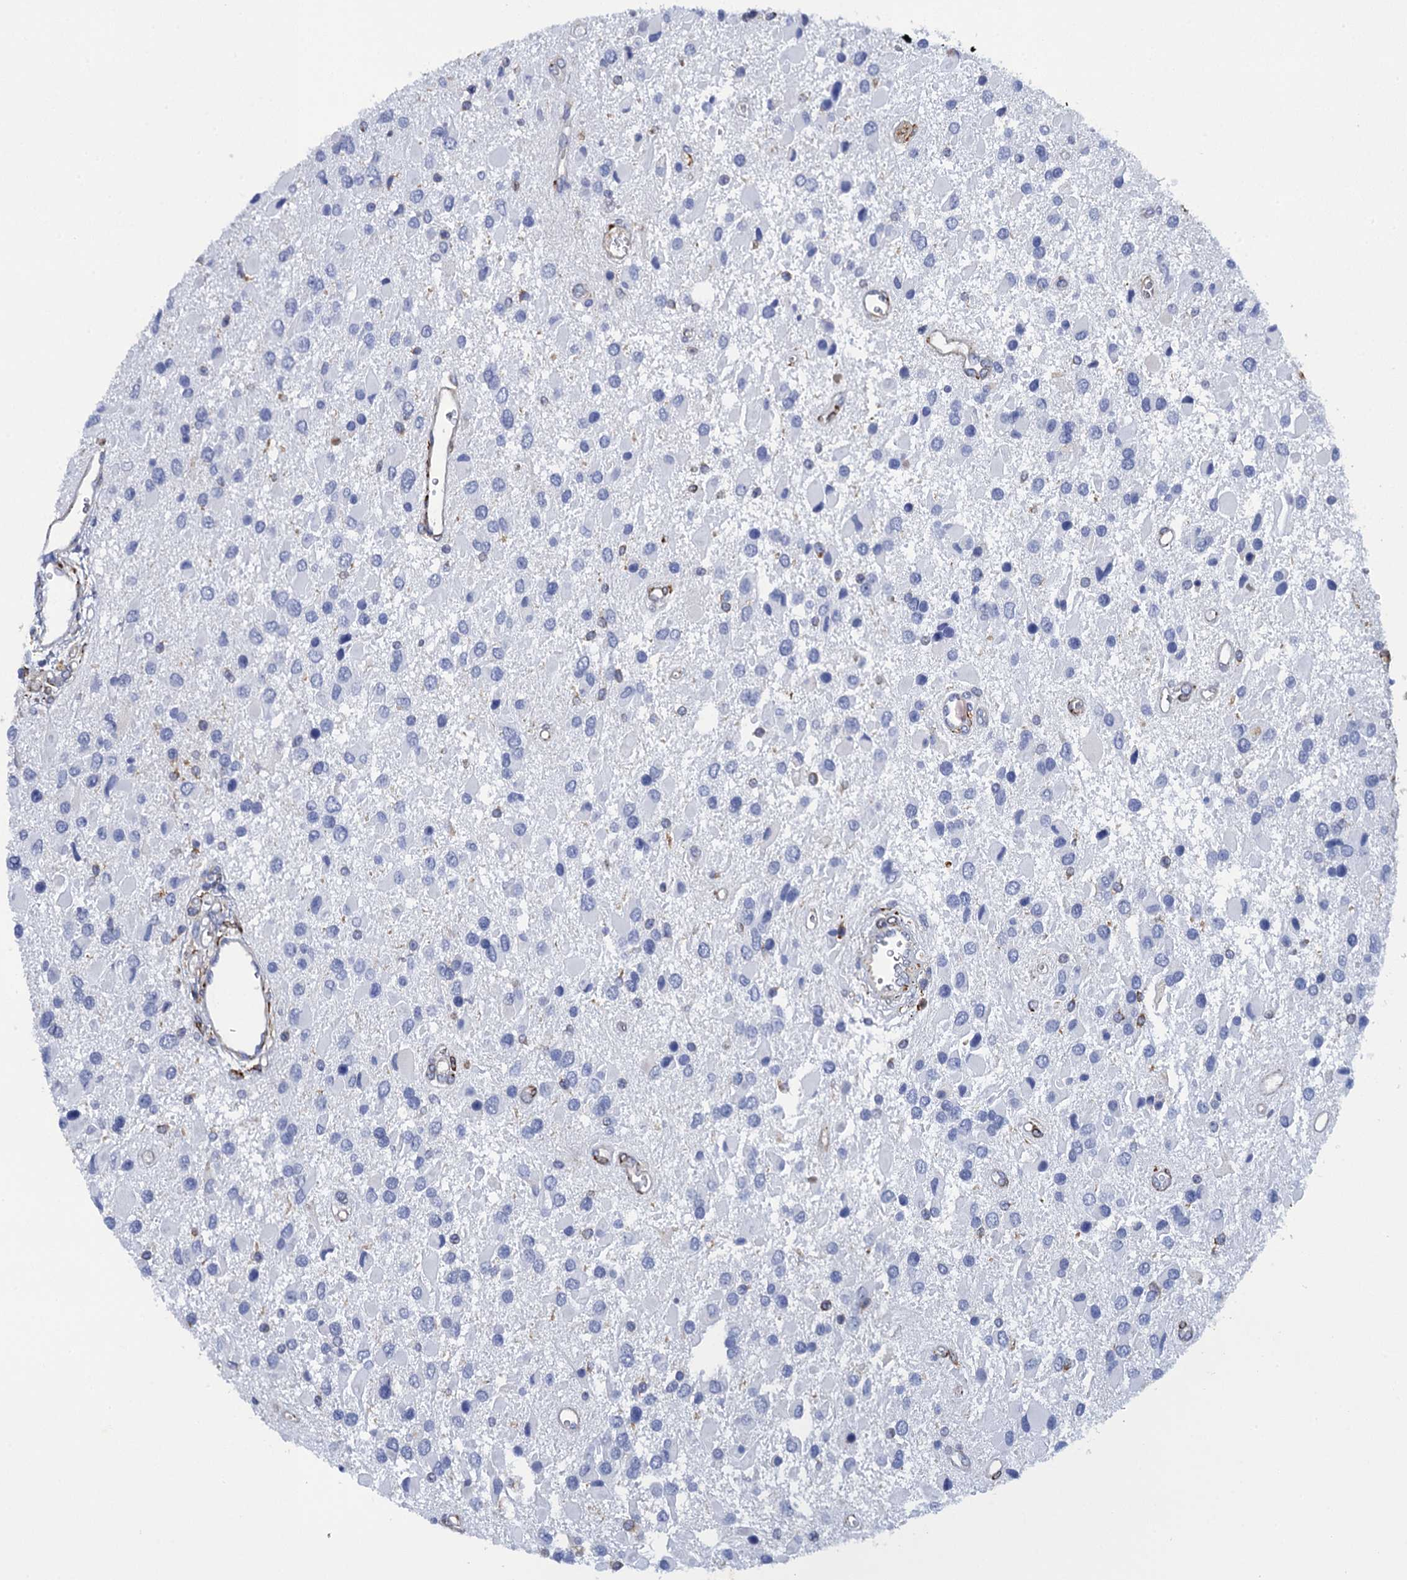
{"staining": {"intensity": "negative", "quantity": "none", "location": "none"}, "tissue": "glioma", "cell_type": "Tumor cells", "image_type": "cancer", "snomed": [{"axis": "morphology", "description": "Glioma, malignant, High grade"}, {"axis": "topography", "description": "Brain"}], "caption": "The immunohistochemistry (IHC) micrograph has no significant expression in tumor cells of malignant high-grade glioma tissue. The staining was performed using DAB (3,3'-diaminobenzidine) to visualize the protein expression in brown, while the nuclei were stained in blue with hematoxylin (Magnification: 20x).", "gene": "POGLUT3", "patient": {"sex": "male", "age": 53}}